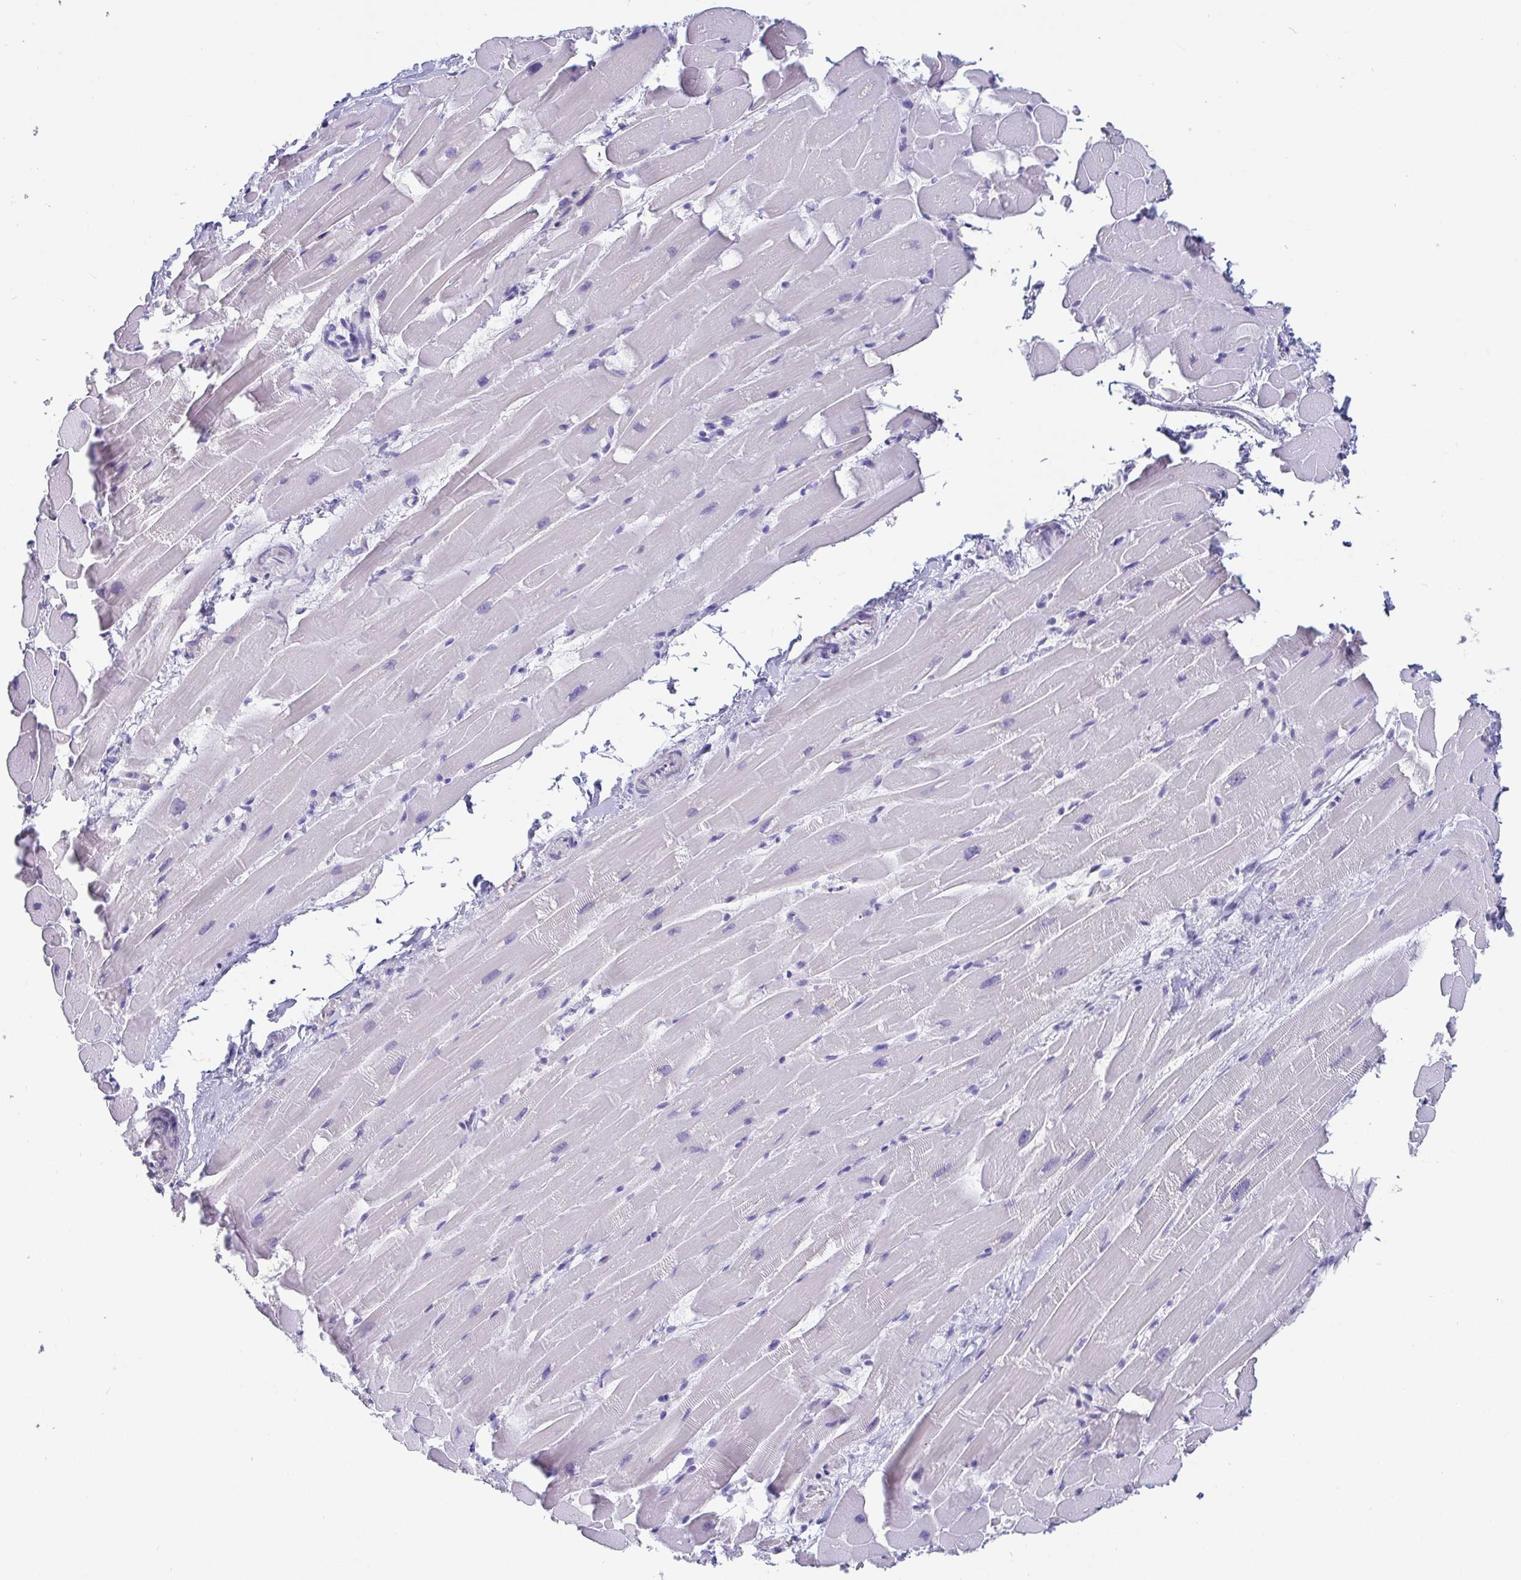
{"staining": {"intensity": "negative", "quantity": "none", "location": "none"}, "tissue": "heart muscle", "cell_type": "Cardiomyocytes", "image_type": "normal", "snomed": [{"axis": "morphology", "description": "Normal tissue, NOS"}, {"axis": "topography", "description": "Heart"}], "caption": "Normal heart muscle was stained to show a protein in brown. There is no significant positivity in cardiomyocytes.", "gene": "SCGN", "patient": {"sex": "male", "age": 37}}